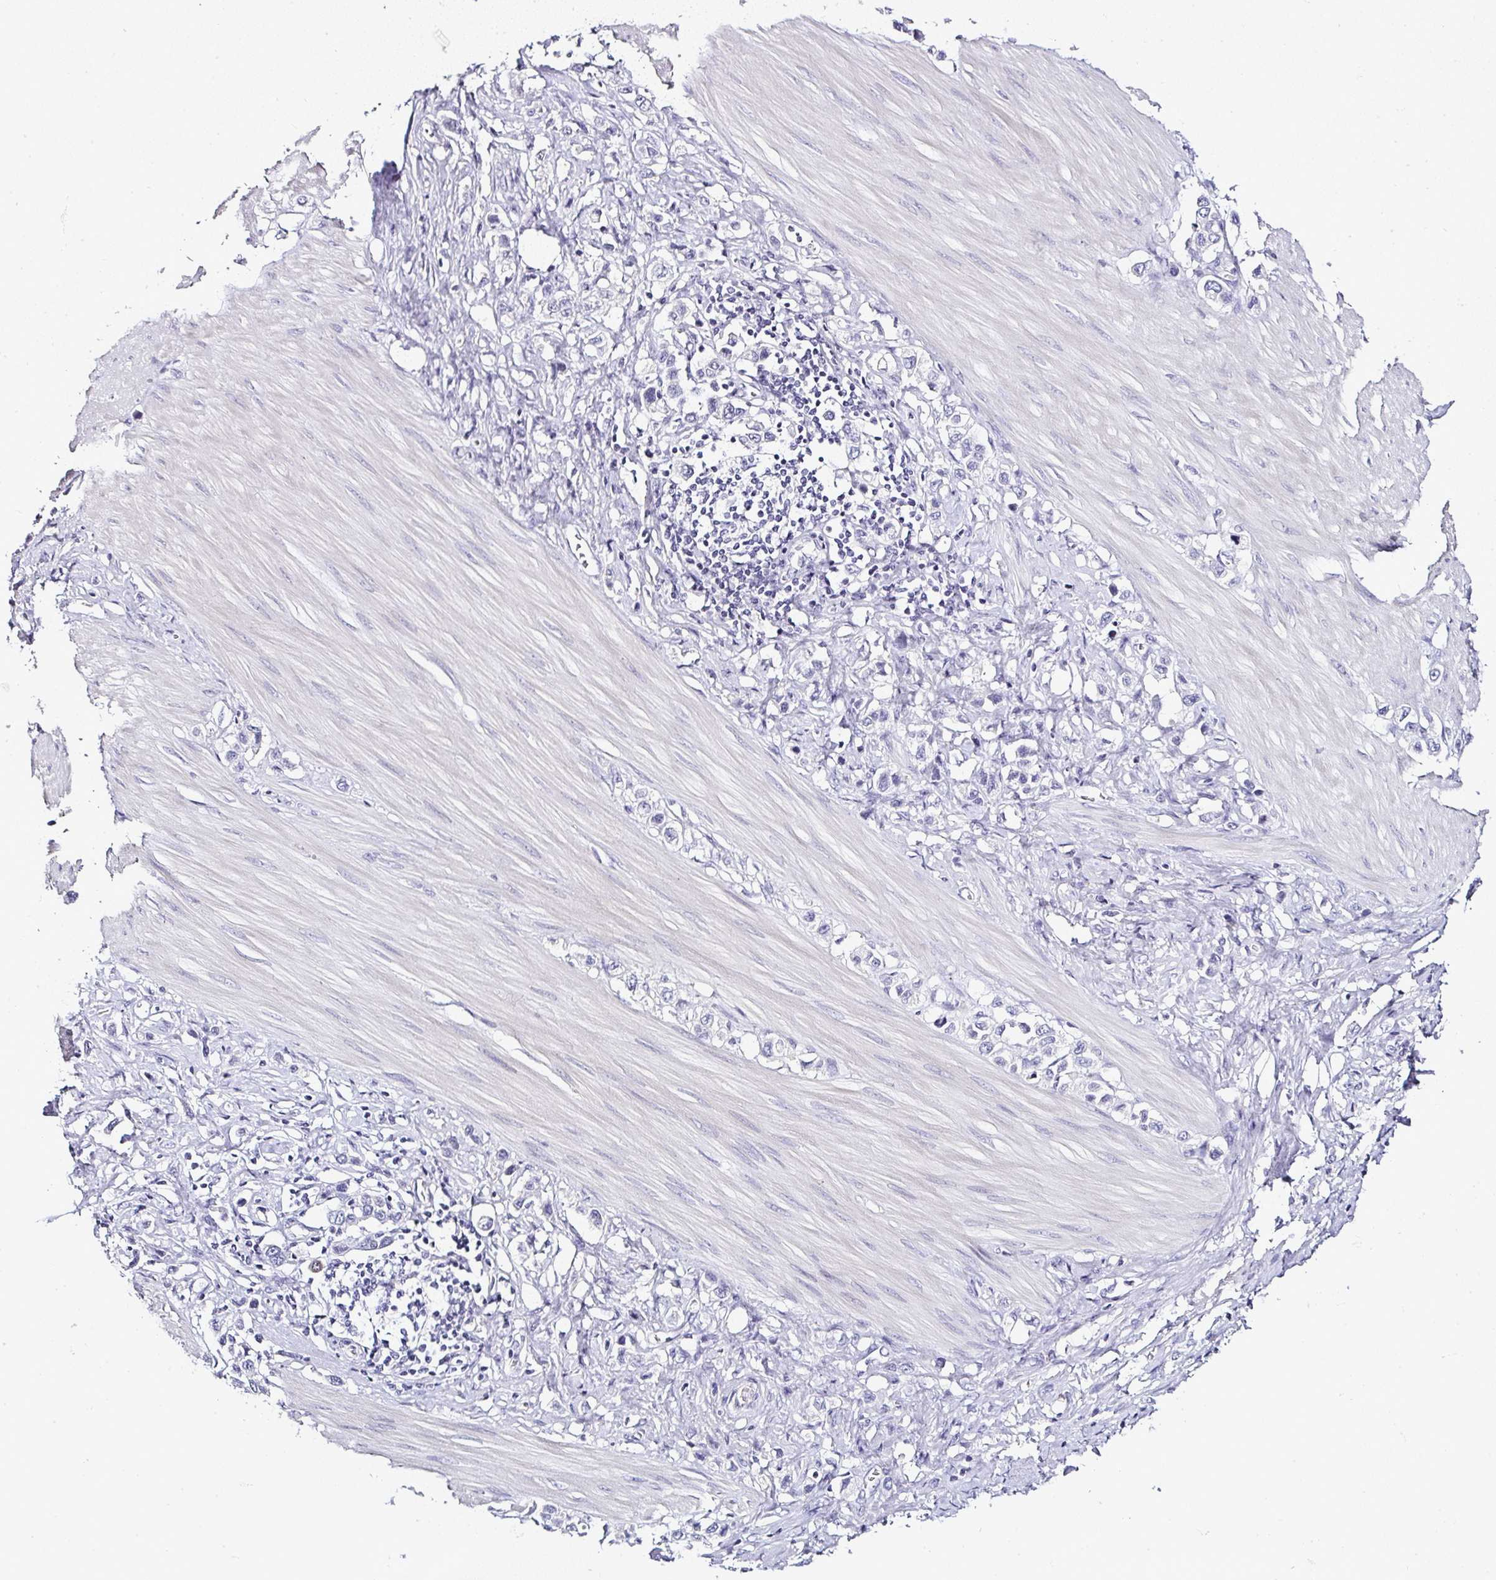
{"staining": {"intensity": "negative", "quantity": "none", "location": "none"}, "tissue": "stomach cancer", "cell_type": "Tumor cells", "image_type": "cancer", "snomed": [{"axis": "morphology", "description": "Adenocarcinoma, NOS"}, {"axis": "topography", "description": "Stomach"}], "caption": "Immunohistochemical staining of stomach cancer (adenocarcinoma) reveals no significant expression in tumor cells.", "gene": "SERPINB3", "patient": {"sex": "female", "age": 65}}